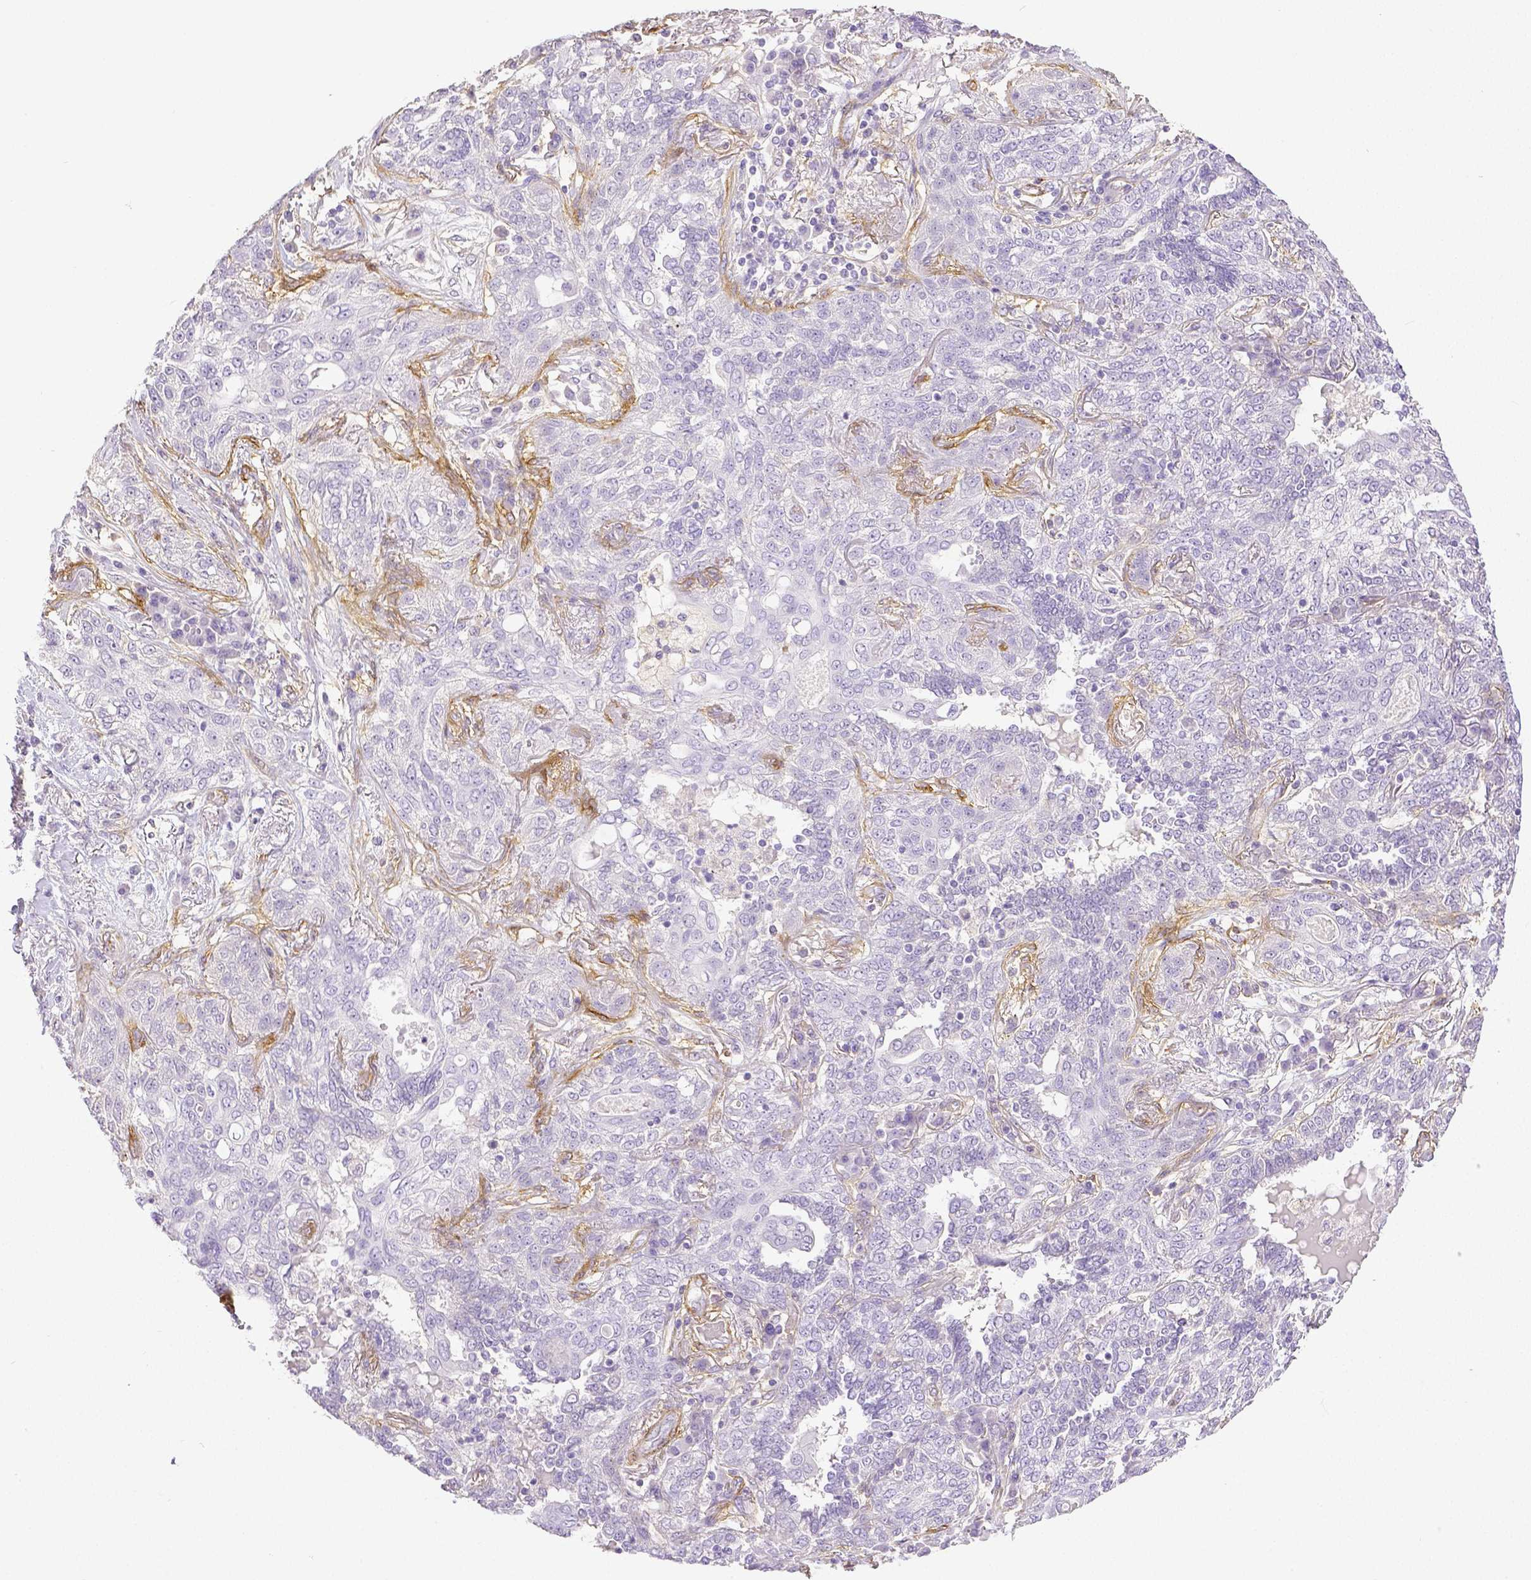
{"staining": {"intensity": "negative", "quantity": "none", "location": "none"}, "tissue": "lung cancer", "cell_type": "Tumor cells", "image_type": "cancer", "snomed": [{"axis": "morphology", "description": "Squamous cell carcinoma, NOS"}, {"axis": "topography", "description": "Lung"}], "caption": "Tumor cells are negative for protein expression in human lung cancer.", "gene": "THY1", "patient": {"sex": "female", "age": 70}}